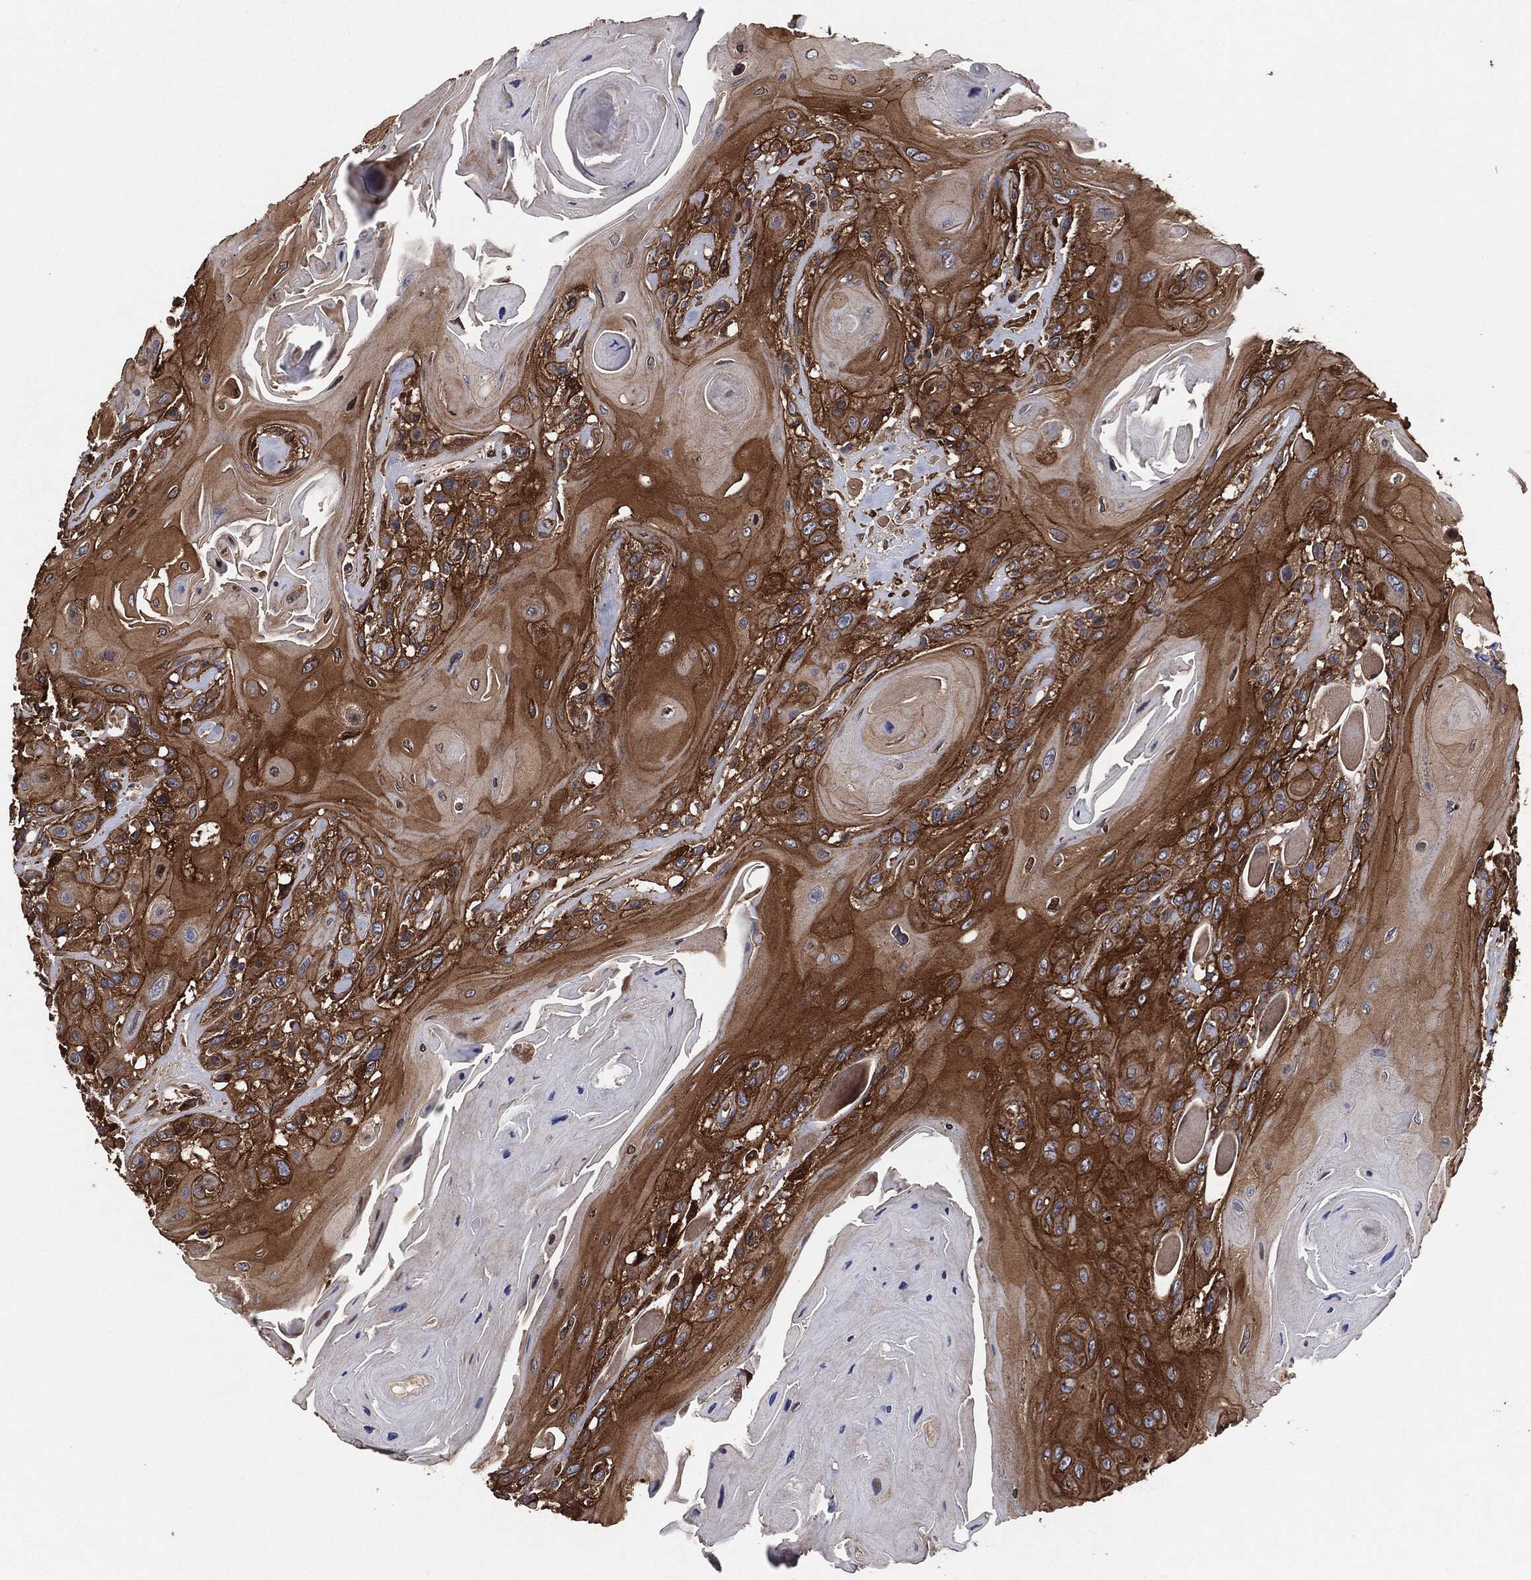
{"staining": {"intensity": "strong", "quantity": "25%-75%", "location": "cytoplasmic/membranous"}, "tissue": "head and neck cancer", "cell_type": "Tumor cells", "image_type": "cancer", "snomed": [{"axis": "morphology", "description": "Squamous cell carcinoma, NOS"}, {"axis": "topography", "description": "Head-Neck"}], "caption": "DAB immunohistochemical staining of head and neck cancer shows strong cytoplasmic/membranous protein expression in about 25%-75% of tumor cells.", "gene": "CTNNA1", "patient": {"sex": "female", "age": 59}}